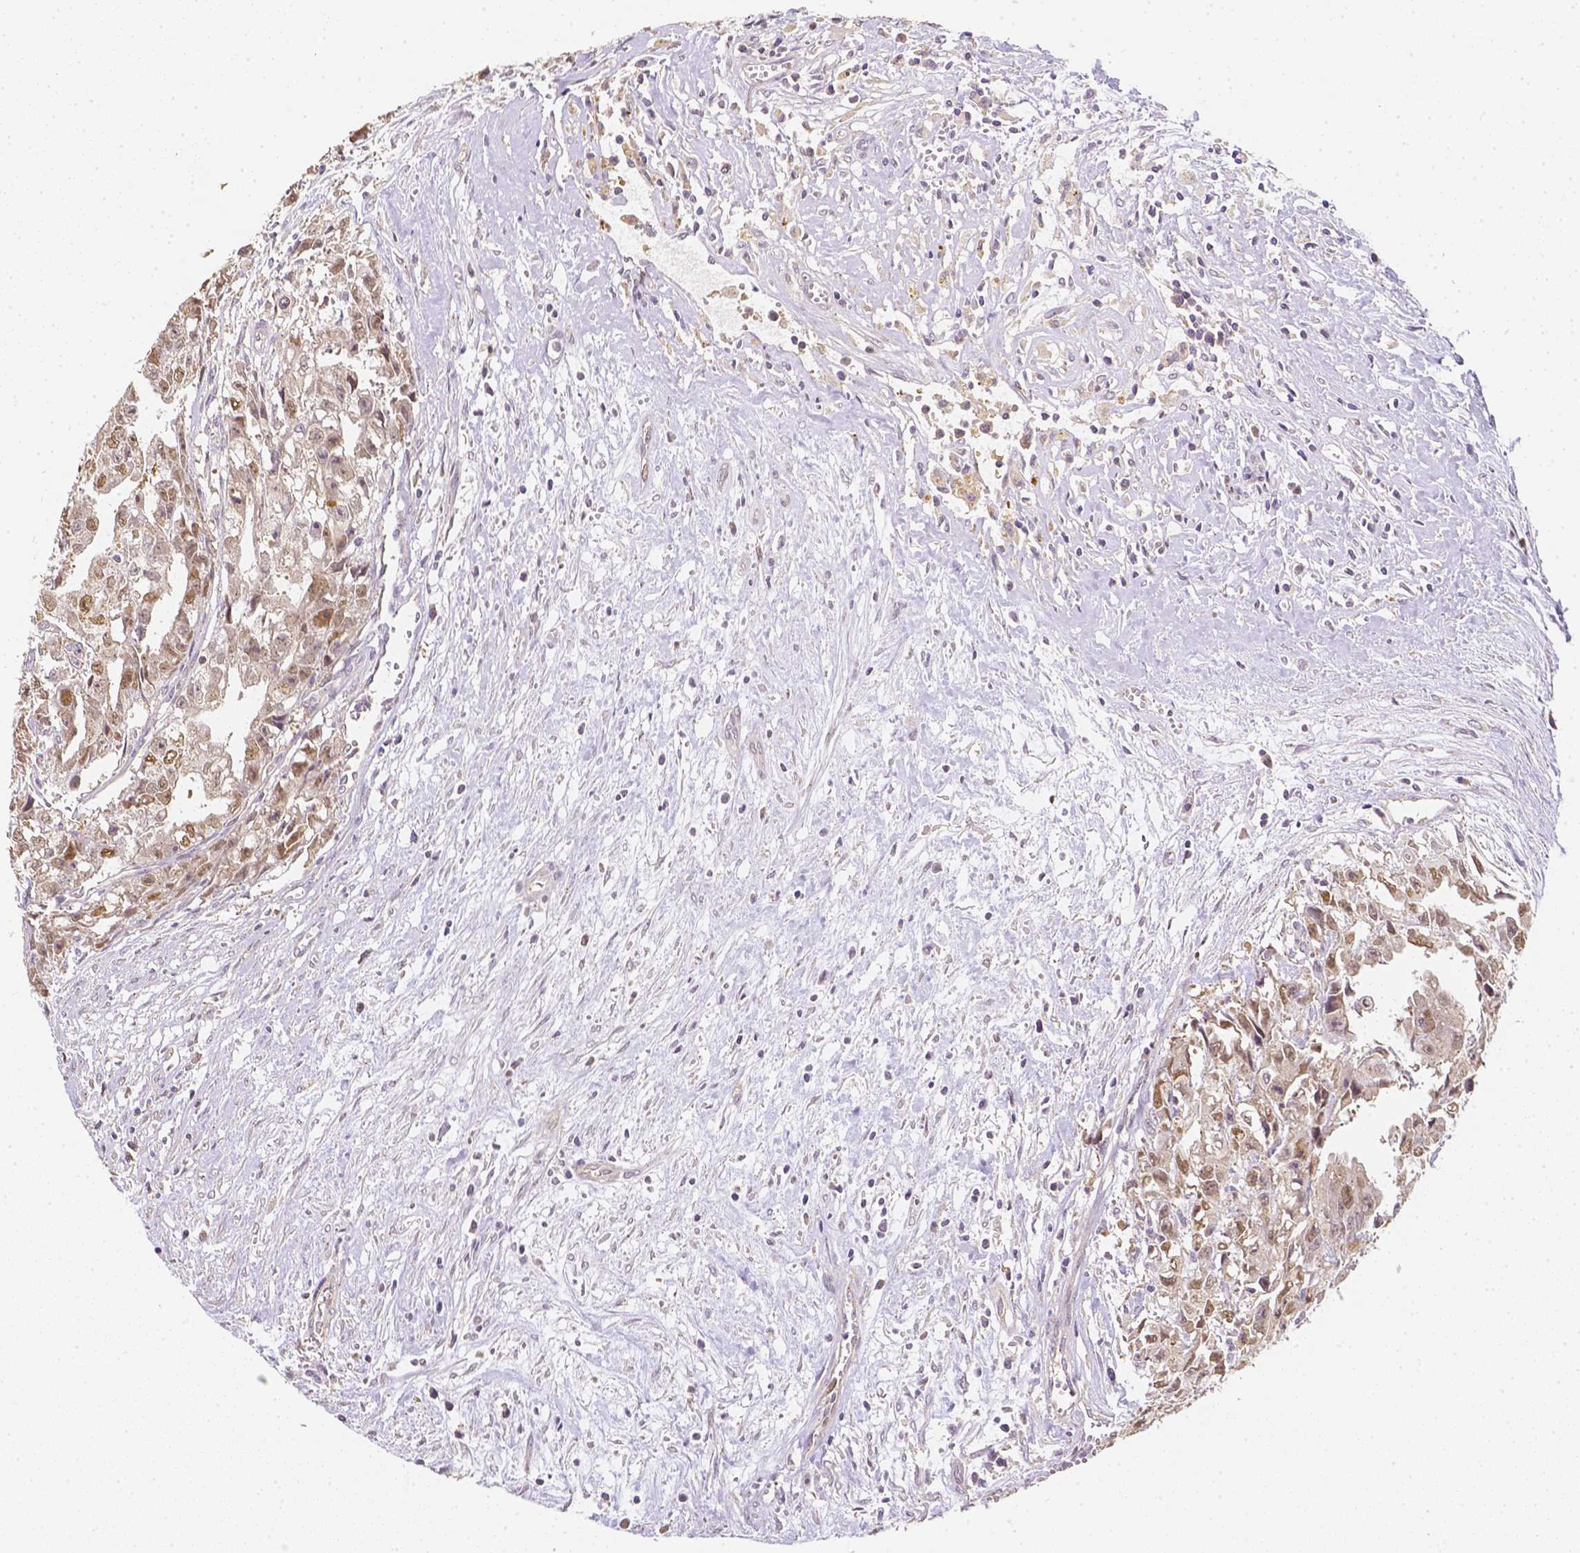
{"staining": {"intensity": "moderate", "quantity": "<25%", "location": "nuclear"}, "tissue": "testis cancer", "cell_type": "Tumor cells", "image_type": "cancer", "snomed": [{"axis": "morphology", "description": "Carcinoma, Embryonal, NOS"}, {"axis": "morphology", "description": "Teratoma, malignant, NOS"}, {"axis": "topography", "description": "Testis"}], "caption": "Tumor cells demonstrate low levels of moderate nuclear staining in approximately <25% of cells in testis embryonal carcinoma.", "gene": "C10orf67", "patient": {"sex": "male", "age": 24}}